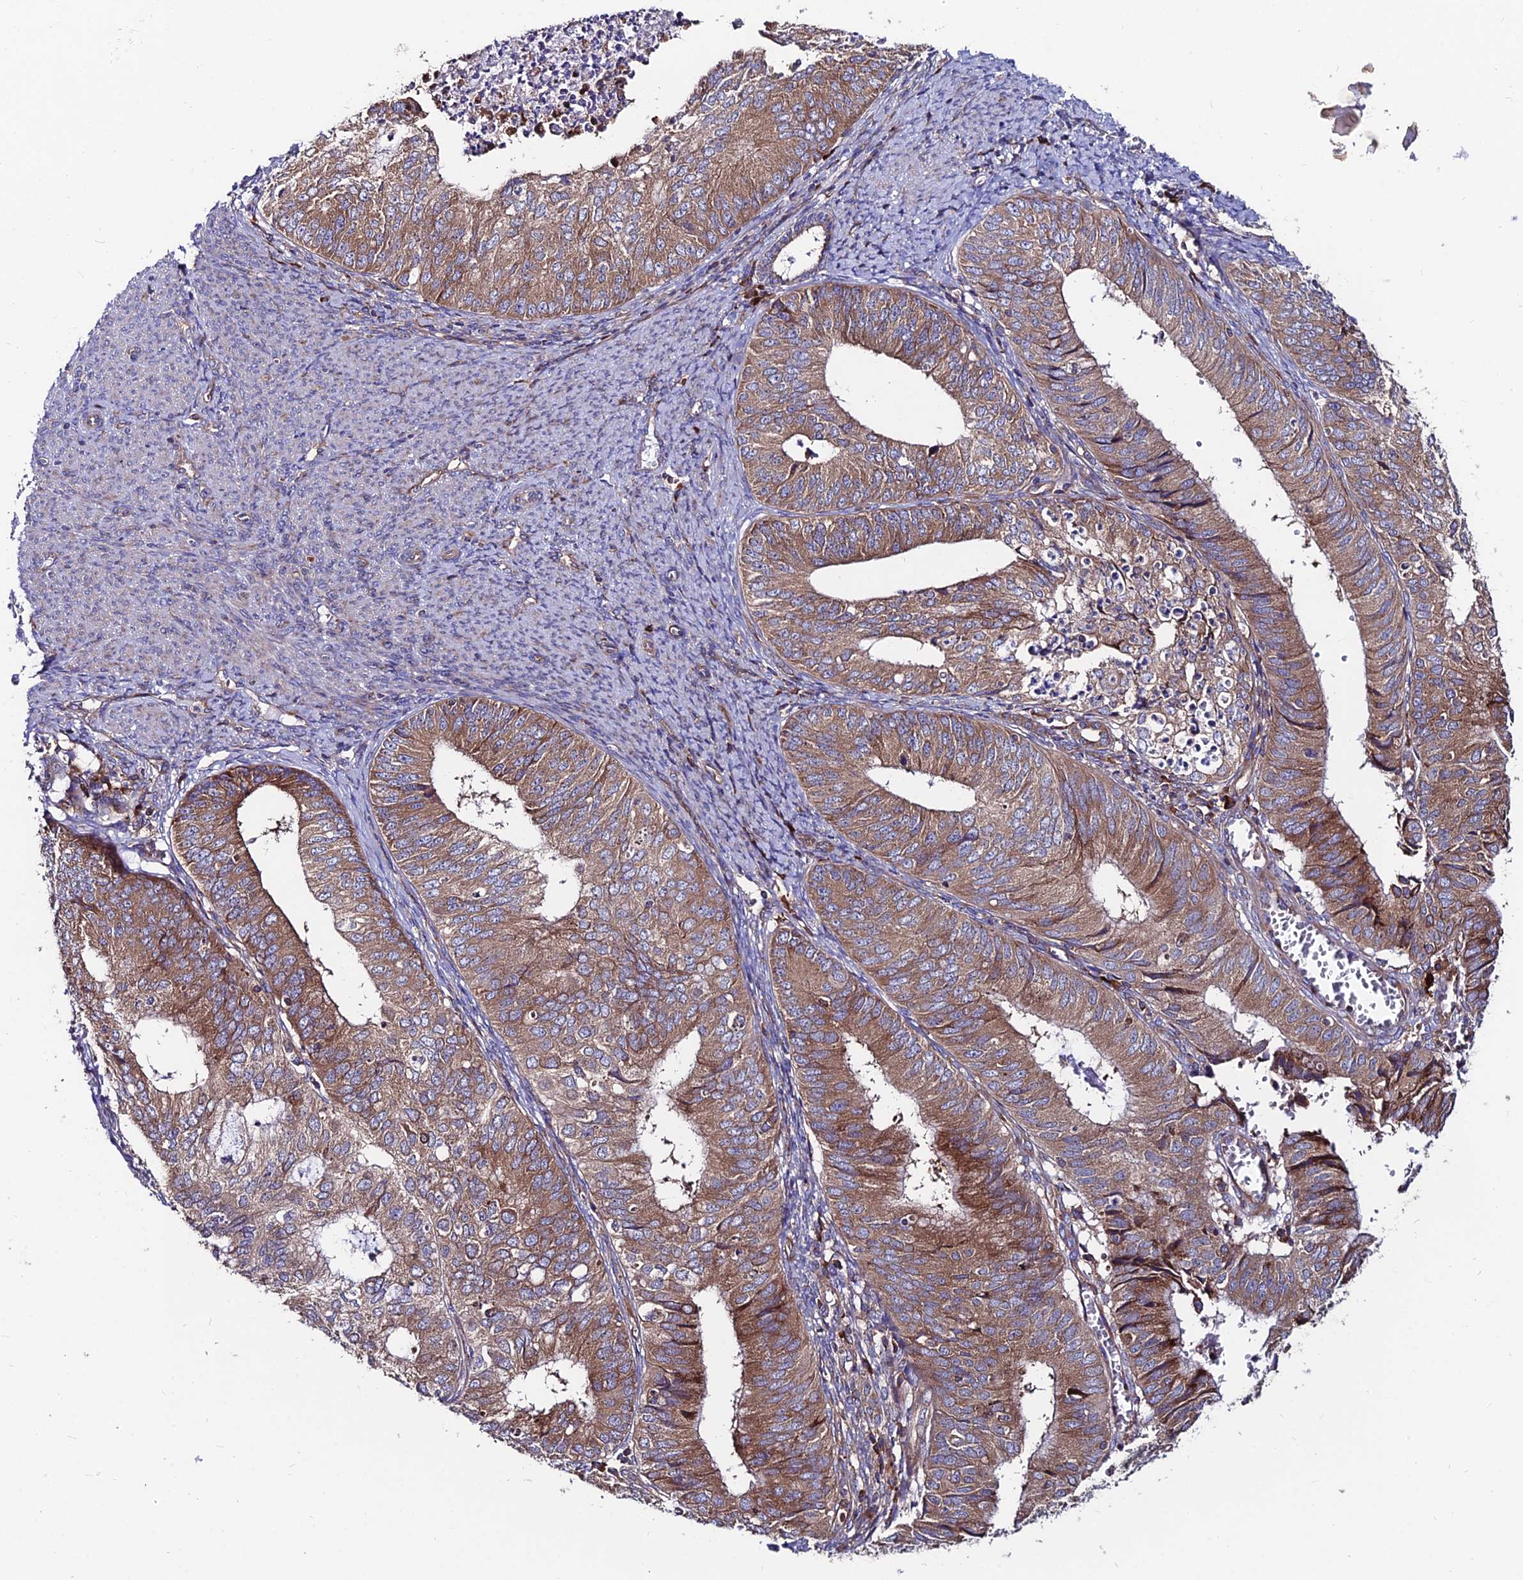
{"staining": {"intensity": "moderate", "quantity": ">75%", "location": "cytoplasmic/membranous"}, "tissue": "endometrial cancer", "cell_type": "Tumor cells", "image_type": "cancer", "snomed": [{"axis": "morphology", "description": "Adenocarcinoma, NOS"}, {"axis": "topography", "description": "Endometrium"}], "caption": "Immunohistochemistry of endometrial adenocarcinoma shows medium levels of moderate cytoplasmic/membranous expression in approximately >75% of tumor cells.", "gene": "EIF3K", "patient": {"sex": "female", "age": 68}}